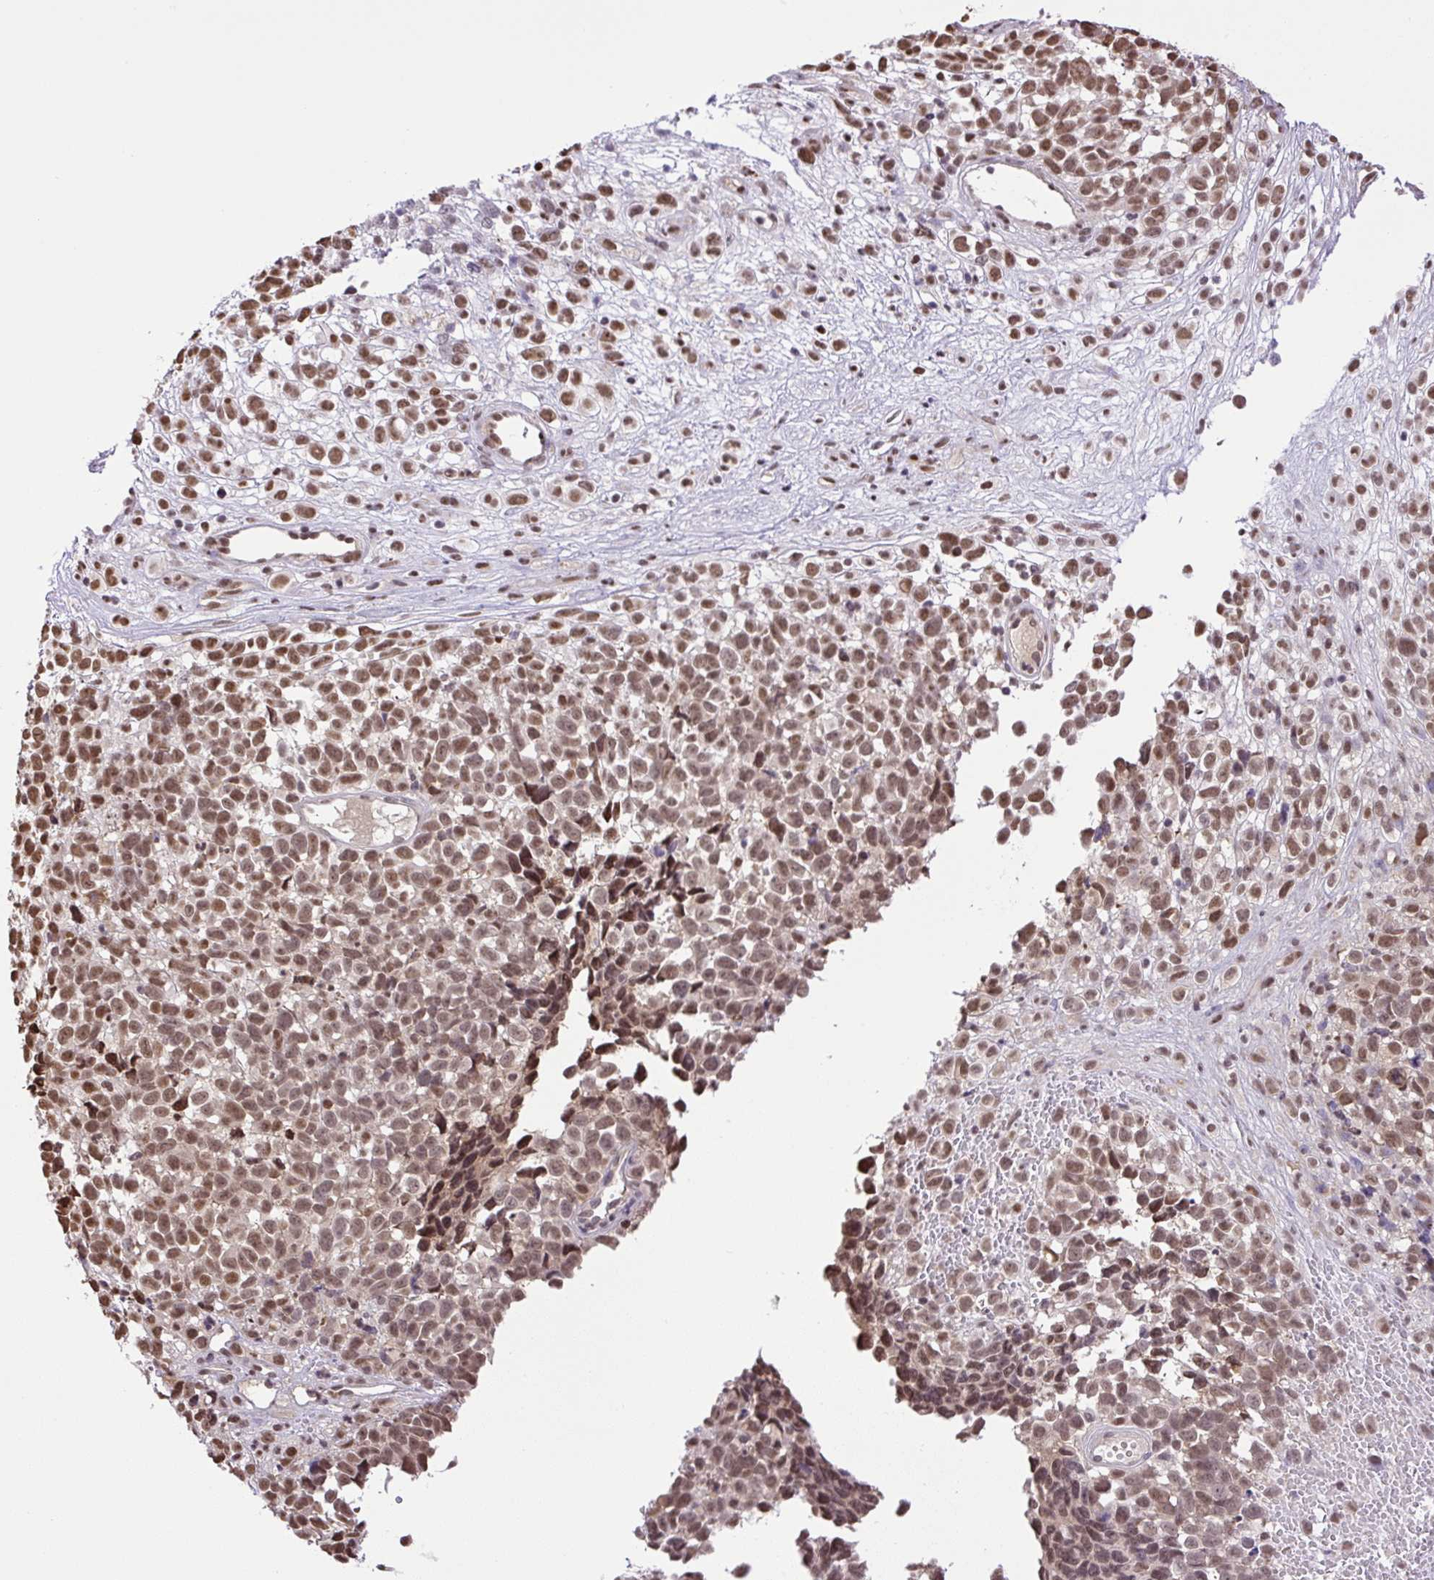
{"staining": {"intensity": "moderate", "quantity": ">75%", "location": "nuclear"}, "tissue": "melanoma", "cell_type": "Tumor cells", "image_type": "cancer", "snomed": [{"axis": "morphology", "description": "Malignant melanoma, NOS"}, {"axis": "topography", "description": "Nose, NOS"}], "caption": "The micrograph reveals immunohistochemical staining of melanoma. There is moderate nuclear staining is present in approximately >75% of tumor cells.", "gene": "SGTA", "patient": {"sex": "female", "age": 48}}